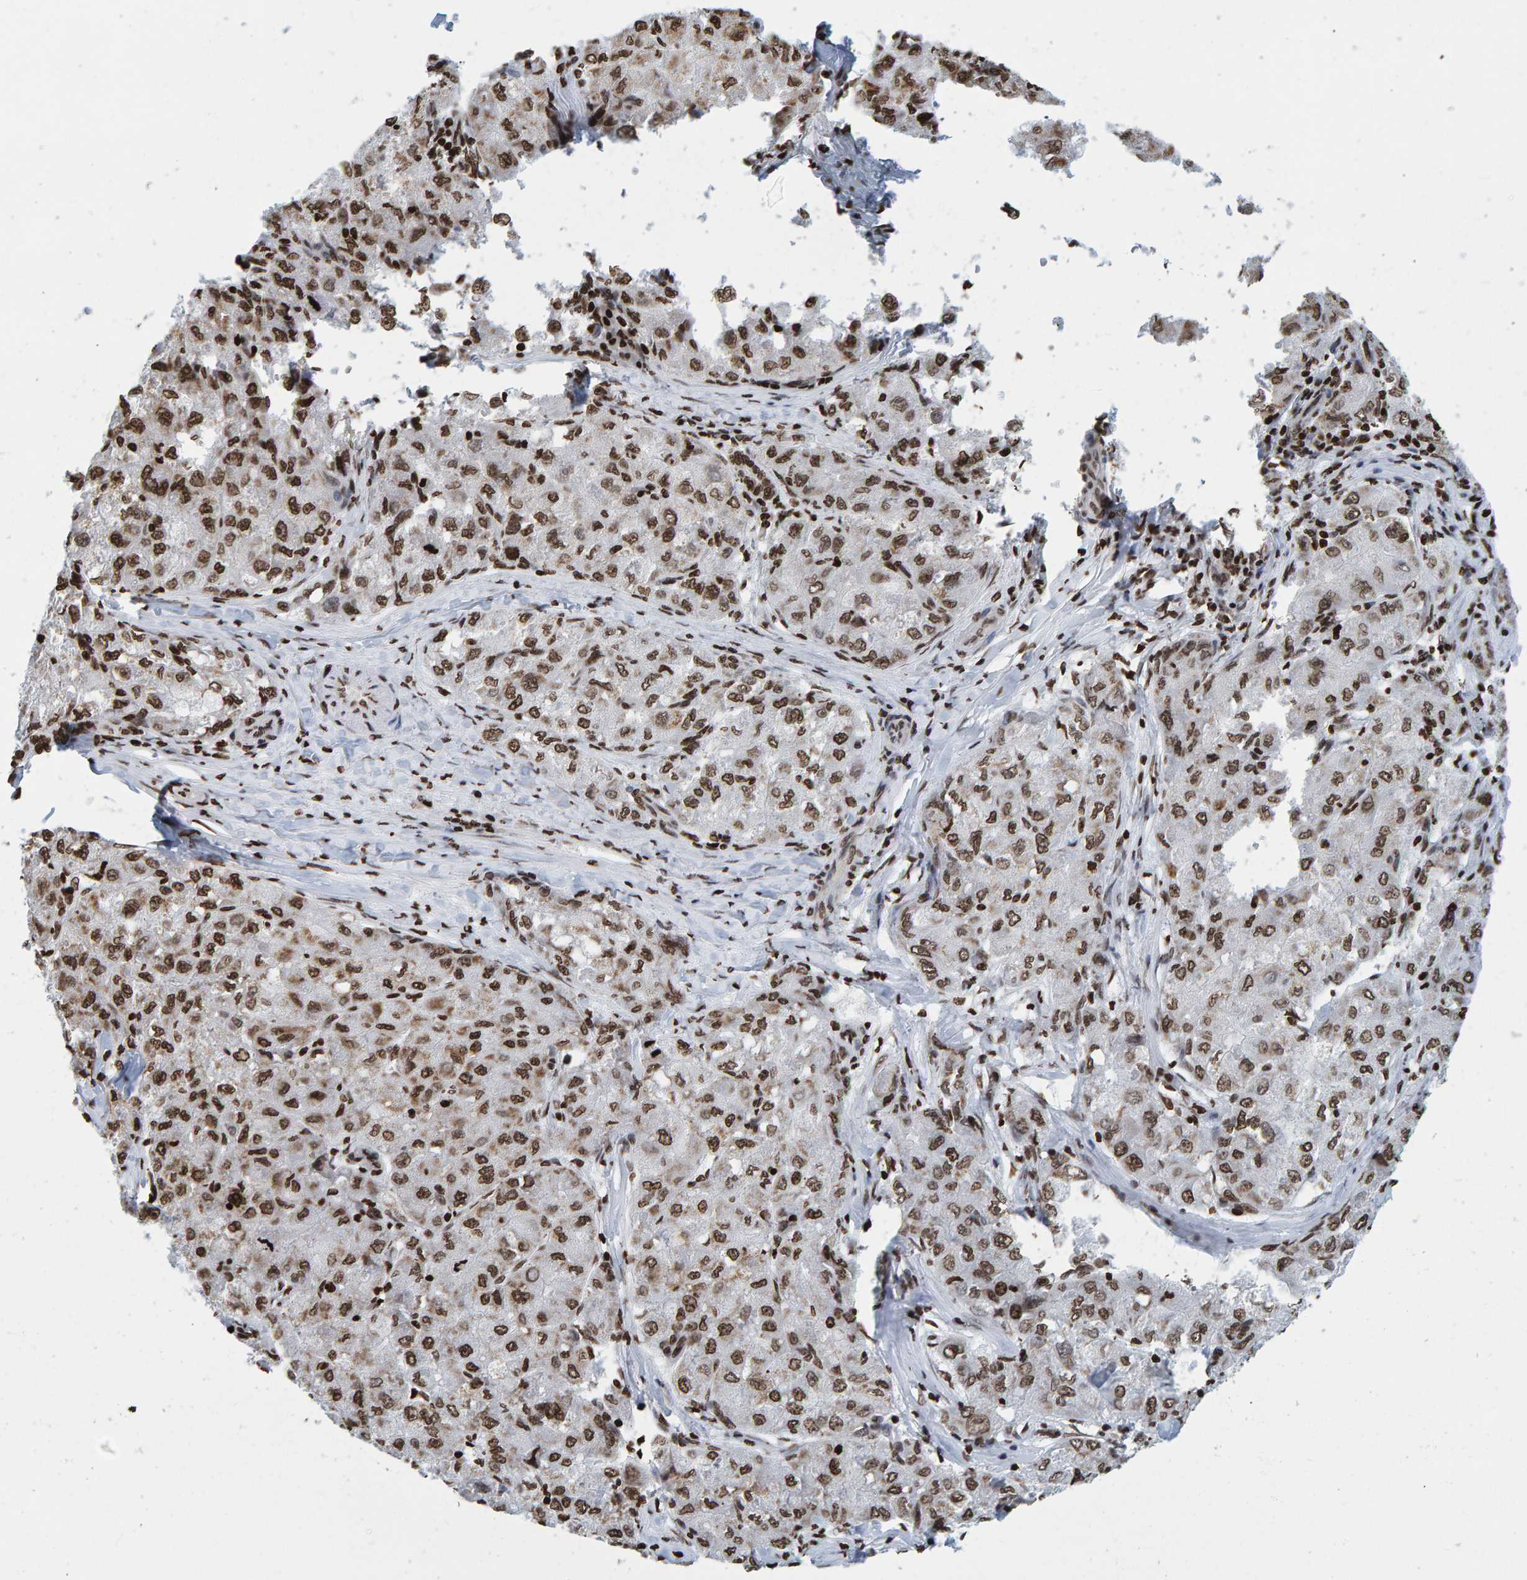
{"staining": {"intensity": "strong", "quantity": ">75%", "location": "nuclear"}, "tissue": "liver cancer", "cell_type": "Tumor cells", "image_type": "cancer", "snomed": [{"axis": "morphology", "description": "Carcinoma, Hepatocellular, NOS"}, {"axis": "topography", "description": "Liver"}], "caption": "DAB (3,3'-diaminobenzidine) immunohistochemical staining of liver cancer shows strong nuclear protein staining in approximately >75% of tumor cells. The staining was performed using DAB to visualize the protein expression in brown, while the nuclei were stained in blue with hematoxylin (Magnification: 20x).", "gene": "BRF2", "patient": {"sex": "male", "age": 80}}